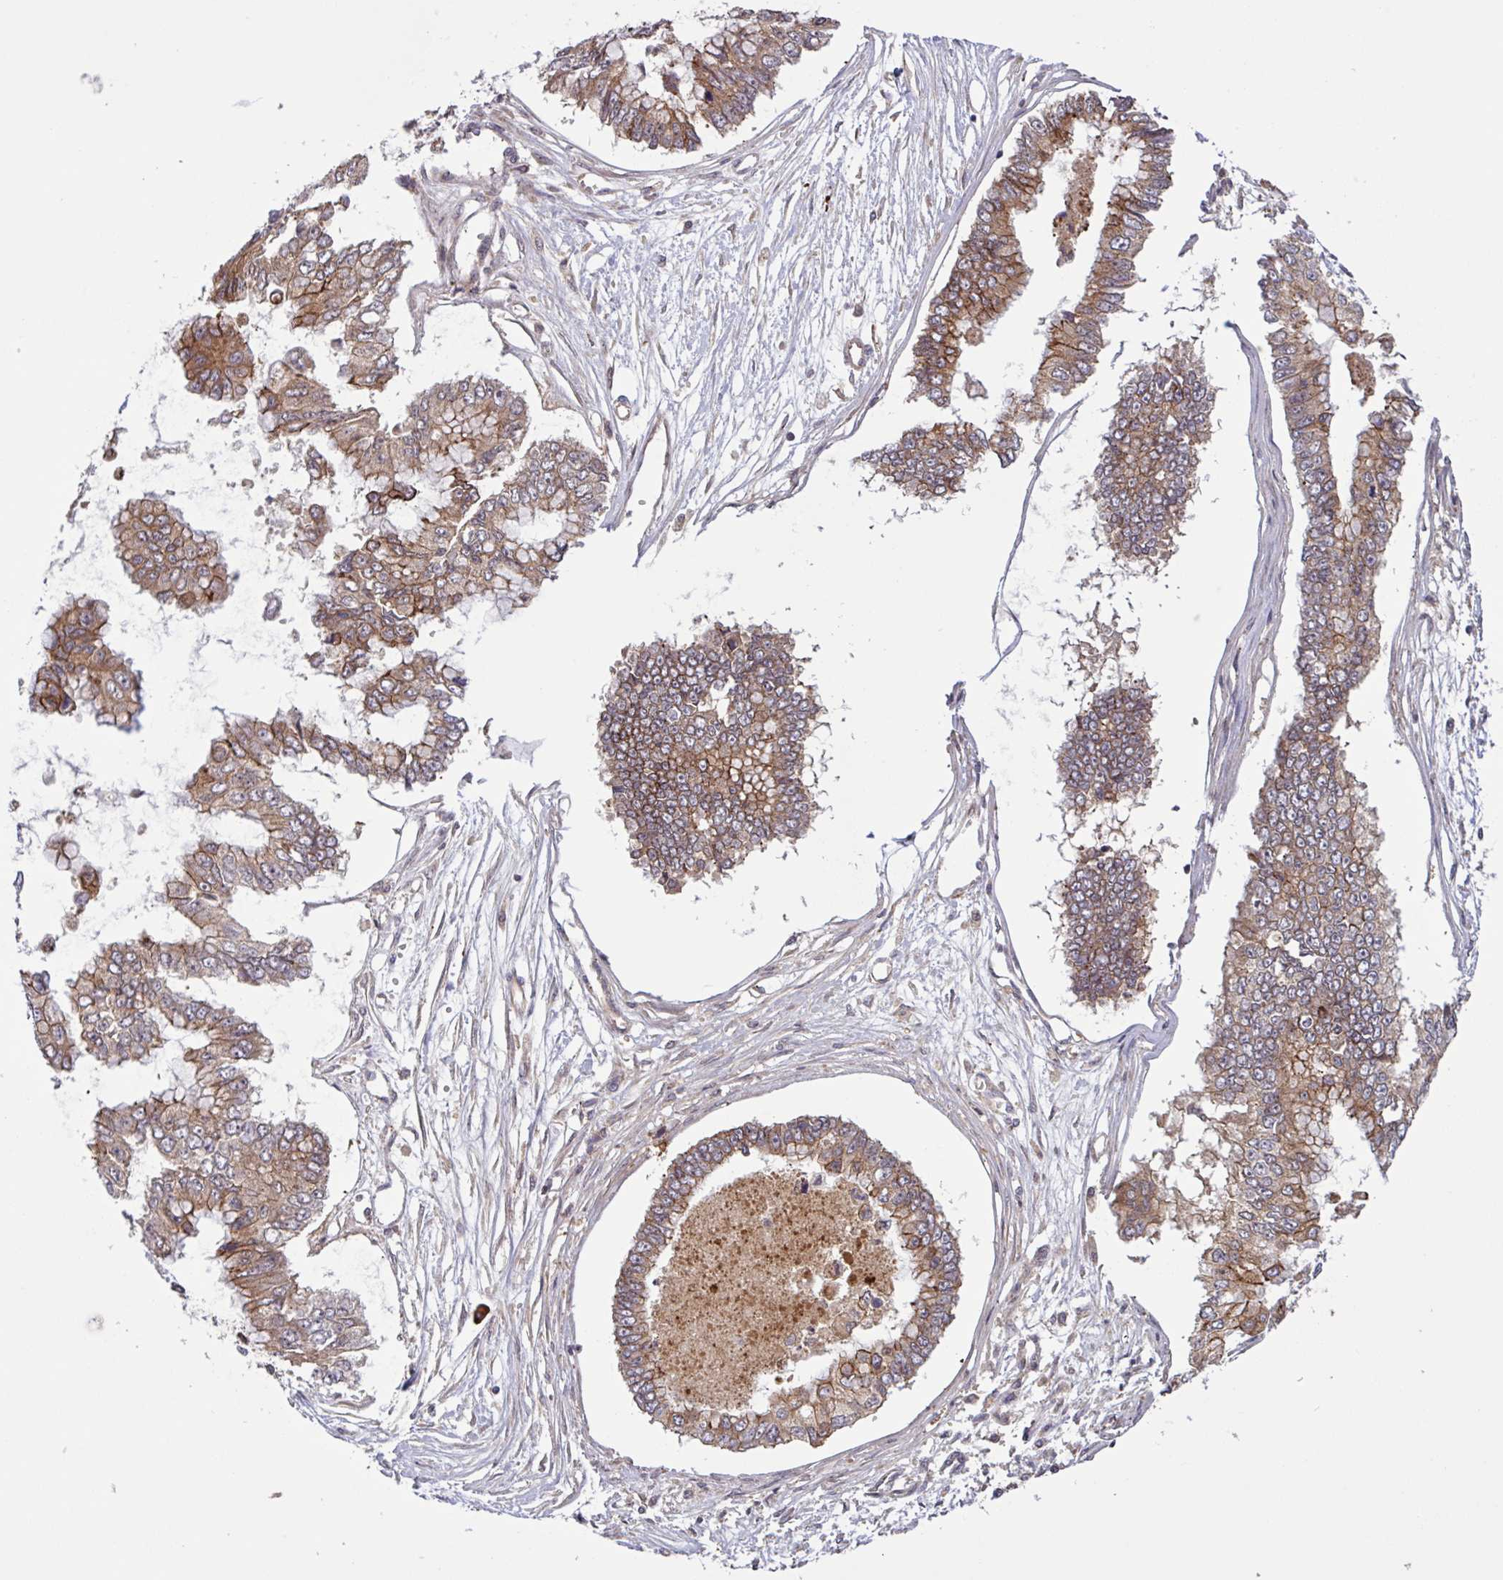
{"staining": {"intensity": "moderate", "quantity": ">75%", "location": "cytoplasmic/membranous"}, "tissue": "ovarian cancer", "cell_type": "Tumor cells", "image_type": "cancer", "snomed": [{"axis": "morphology", "description": "Cystadenocarcinoma, mucinous, NOS"}, {"axis": "topography", "description": "Ovary"}], "caption": "A brown stain labels moderate cytoplasmic/membranous staining of a protein in human ovarian cancer tumor cells. The staining was performed using DAB to visualize the protein expression in brown, while the nuclei were stained in blue with hematoxylin (Magnification: 20x).", "gene": "INTS10", "patient": {"sex": "female", "age": 72}}